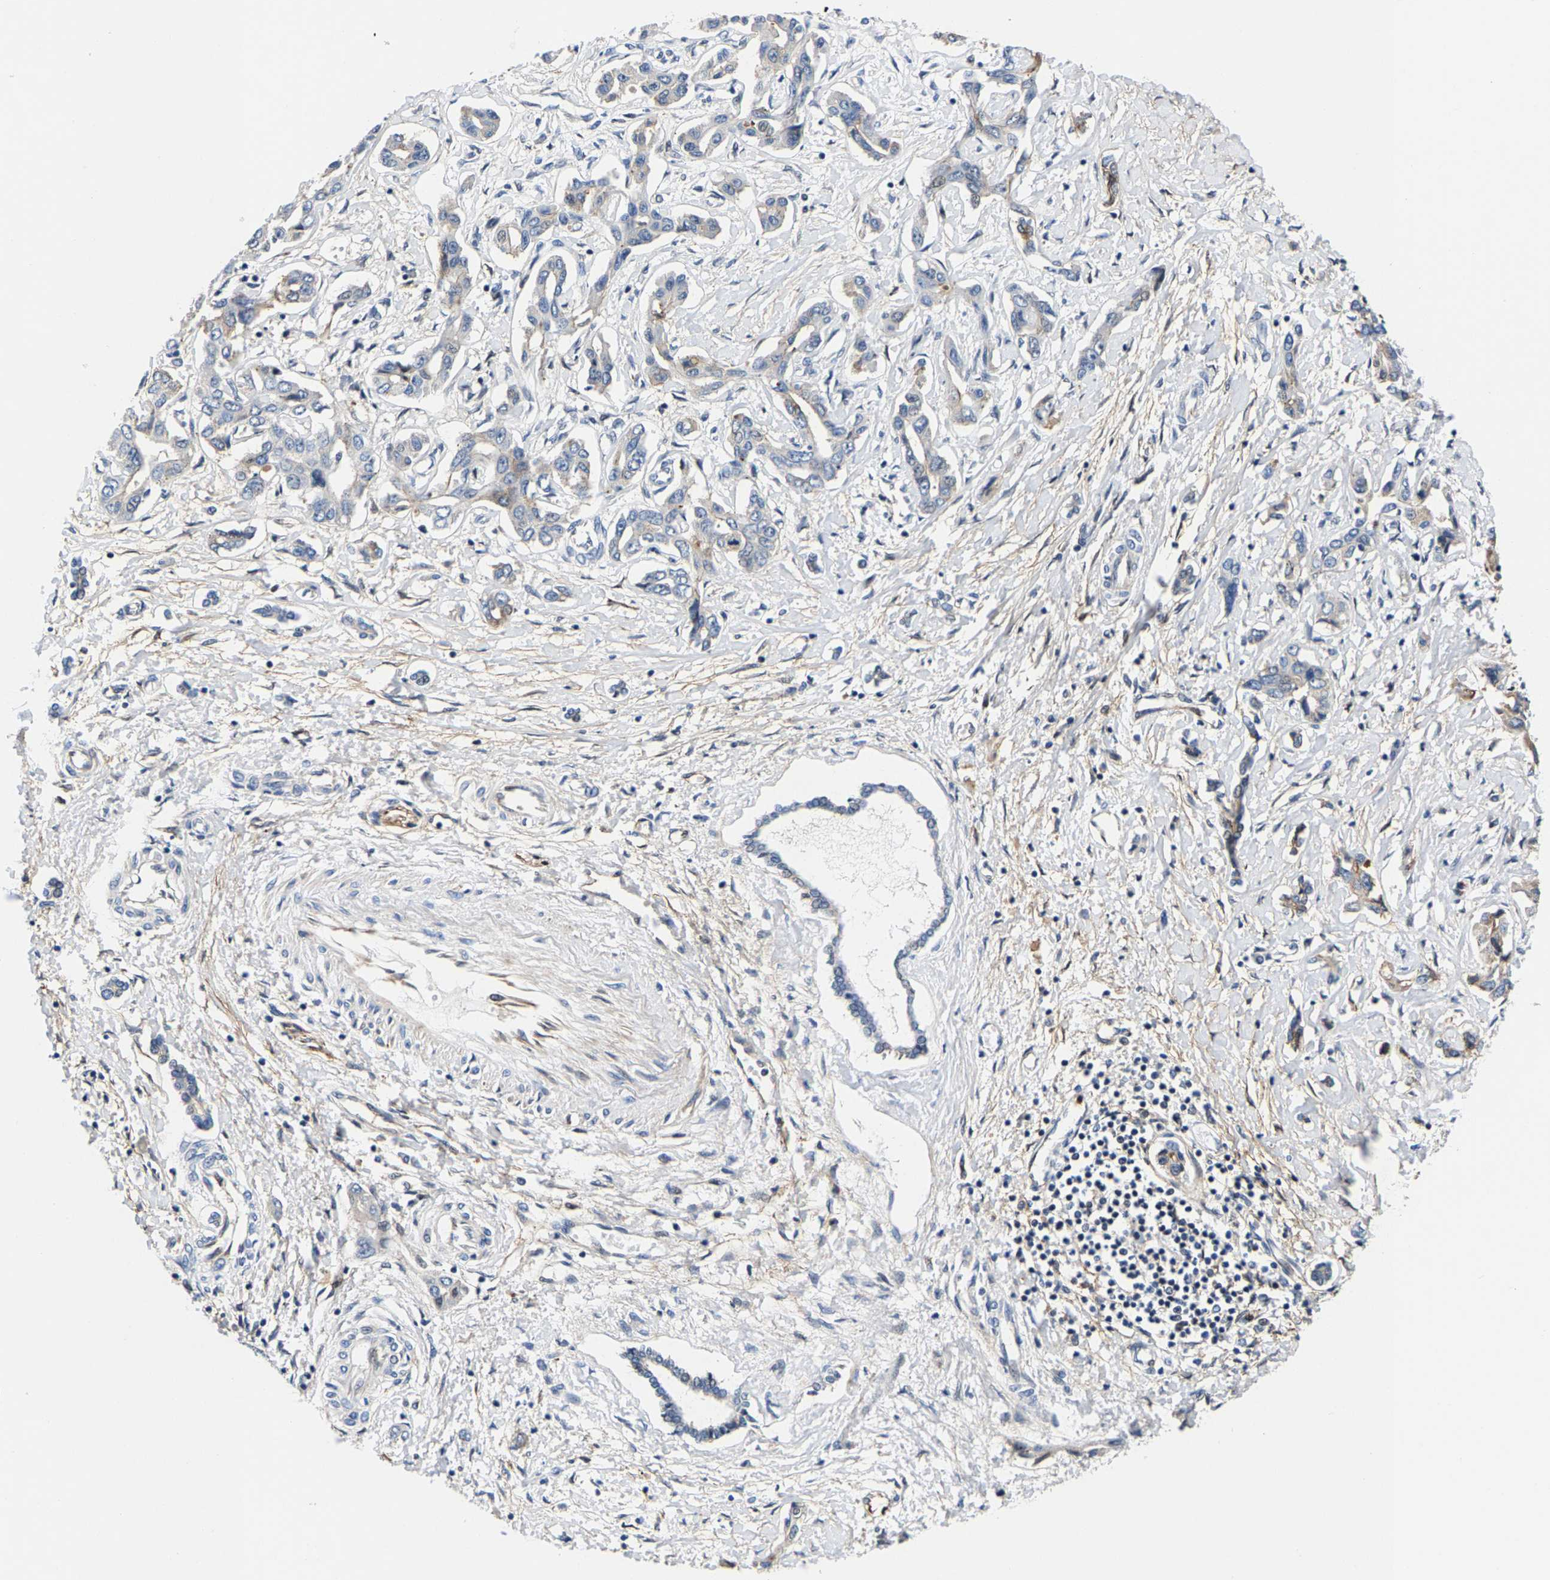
{"staining": {"intensity": "negative", "quantity": "none", "location": "none"}, "tissue": "liver cancer", "cell_type": "Tumor cells", "image_type": "cancer", "snomed": [{"axis": "morphology", "description": "Cholangiocarcinoma"}, {"axis": "topography", "description": "Liver"}], "caption": "Immunohistochemistry histopathology image of human liver cancer stained for a protein (brown), which reveals no positivity in tumor cells. (DAB IHC with hematoxylin counter stain).", "gene": "GTPBP10", "patient": {"sex": "male", "age": 59}}